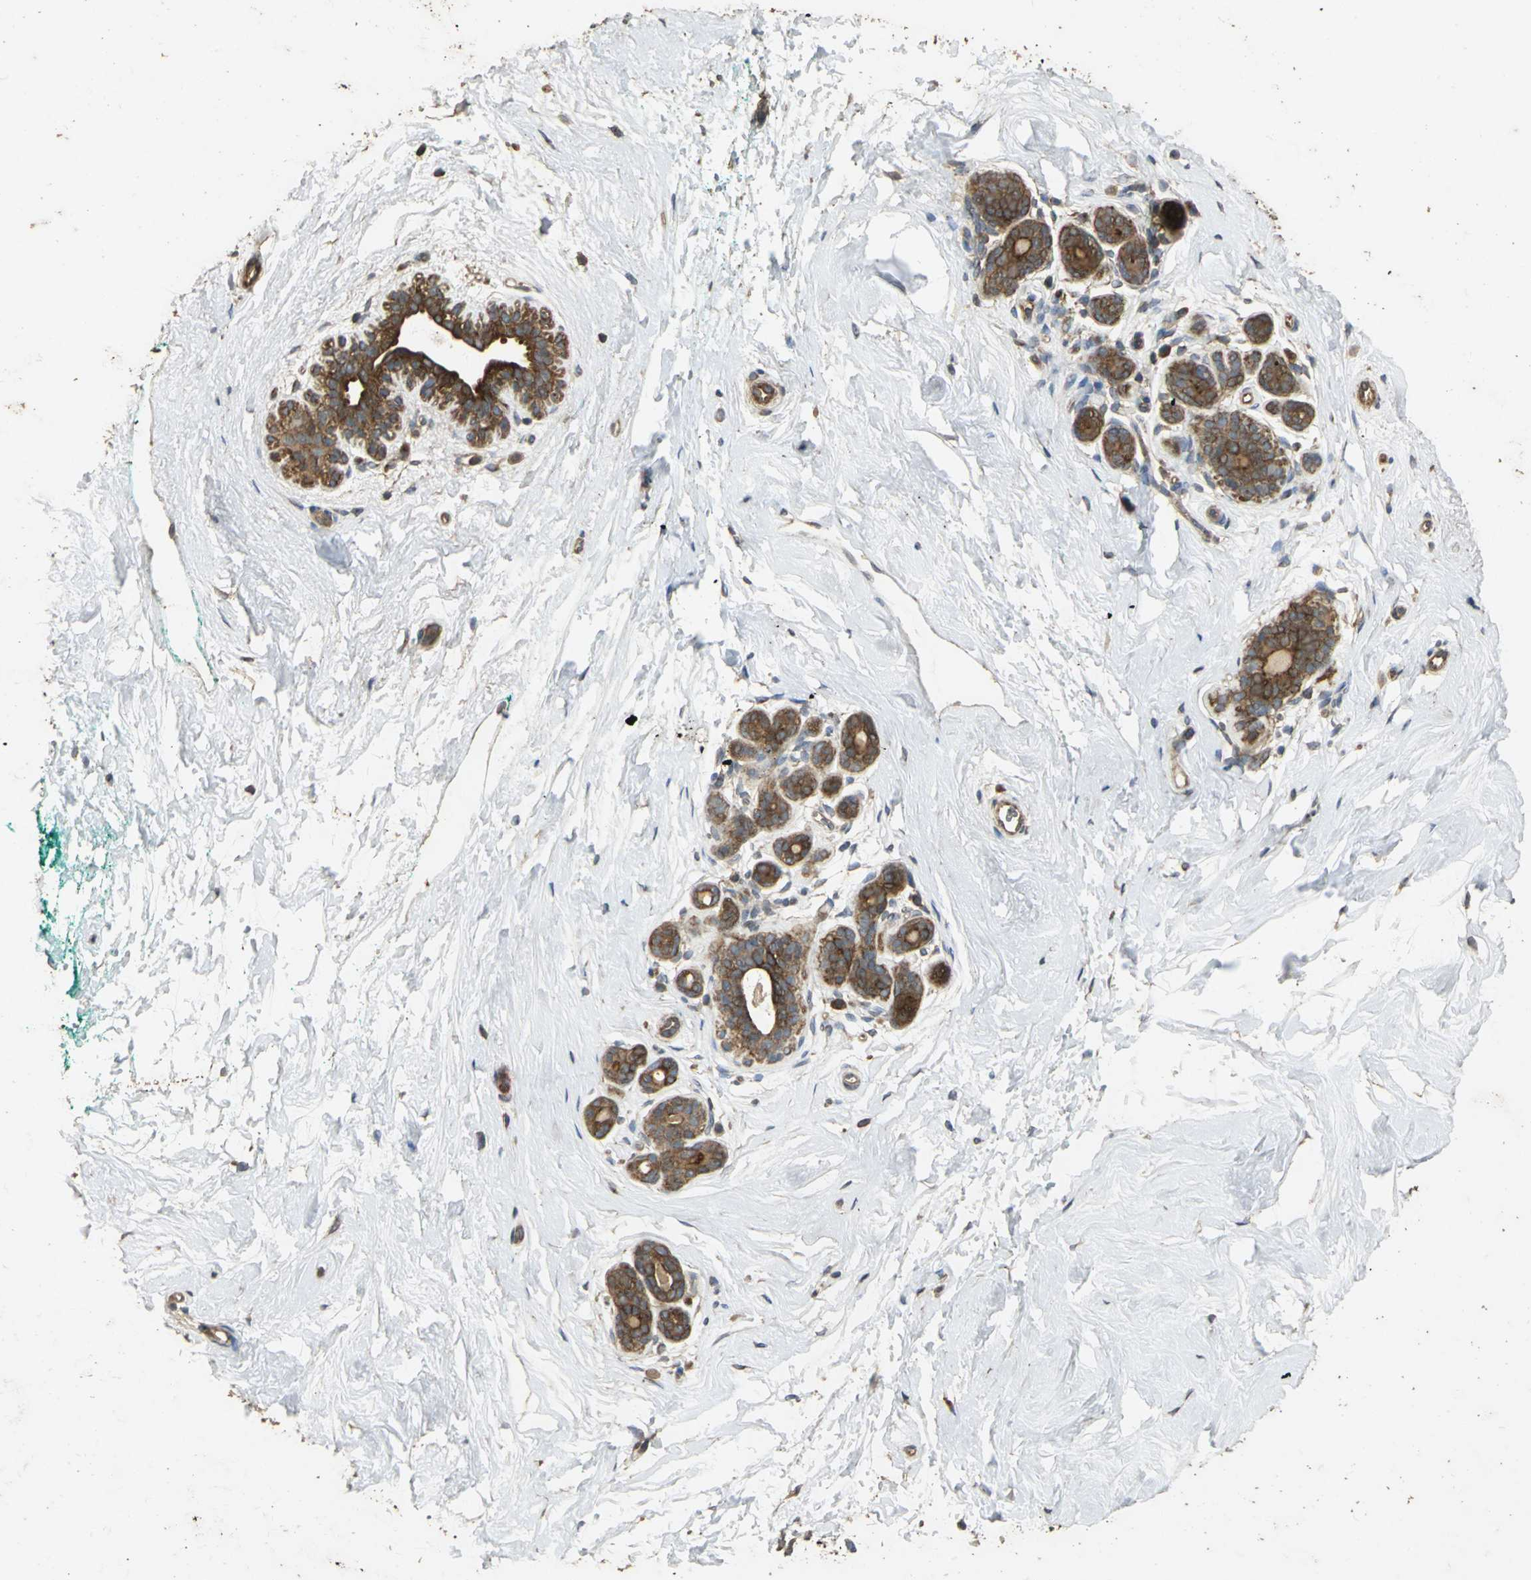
{"staining": {"intensity": "moderate", "quantity": ">75%", "location": "cytoplasmic/membranous"}, "tissue": "breast", "cell_type": "Adipocytes", "image_type": "normal", "snomed": [{"axis": "morphology", "description": "Normal tissue, NOS"}, {"axis": "topography", "description": "Breast"}], "caption": "DAB immunohistochemical staining of benign human breast demonstrates moderate cytoplasmic/membranous protein expression in approximately >75% of adipocytes.", "gene": "KANK1", "patient": {"sex": "female", "age": 52}}